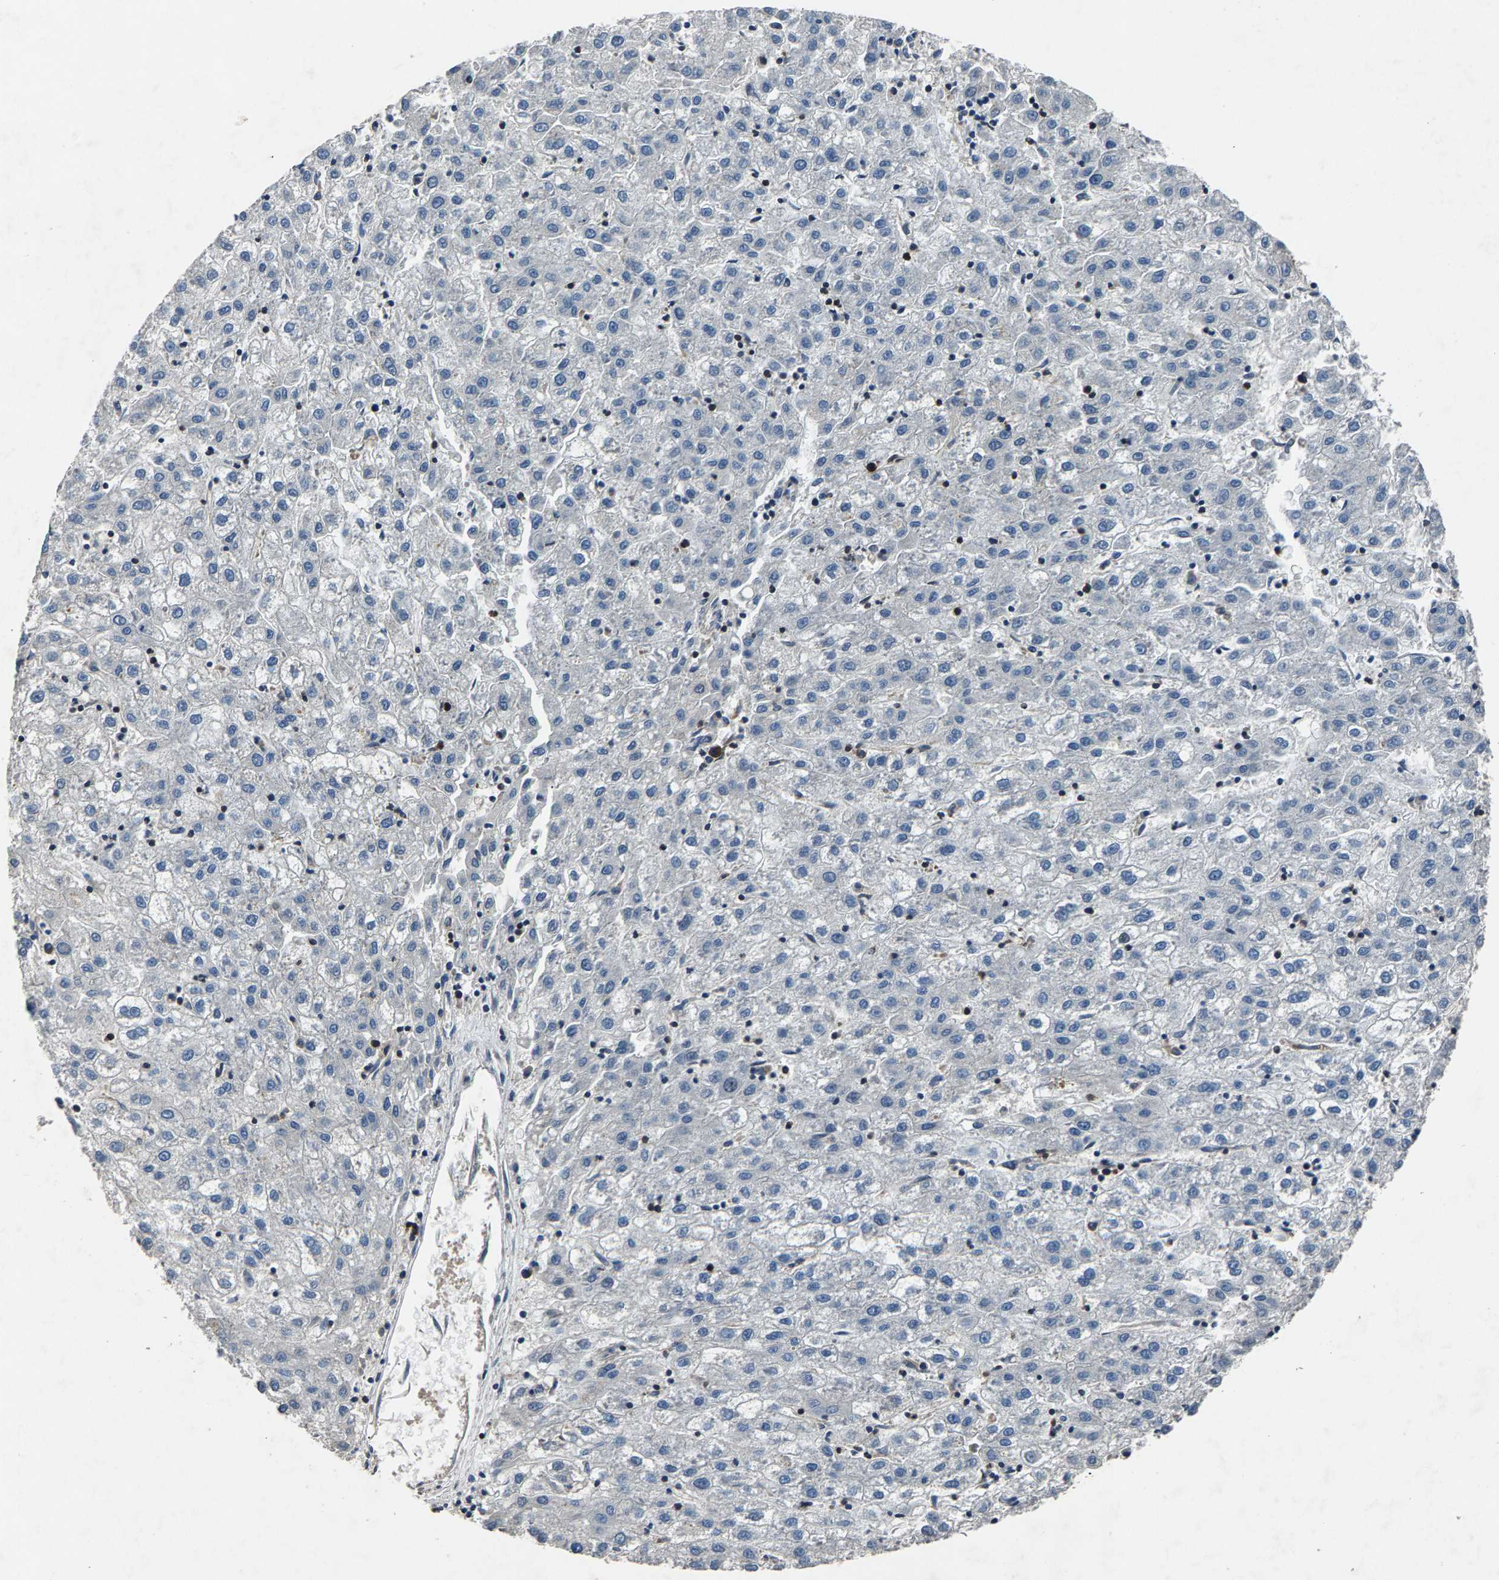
{"staining": {"intensity": "negative", "quantity": "none", "location": "none"}, "tissue": "liver cancer", "cell_type": "Tumor cells", "image_type": "cancer", "snomed": [{"axis": "morphology", "description": "Carcinoma, Hepatocellular, NOS"}, {"axis": "topography", "description": "Liver"}], "caption": "There is no significant positivity in tumor cells of liver hepatocellular carcinoma.", "gene": "LPCAT1", "patient": {"sex": "male", "age": 72}}